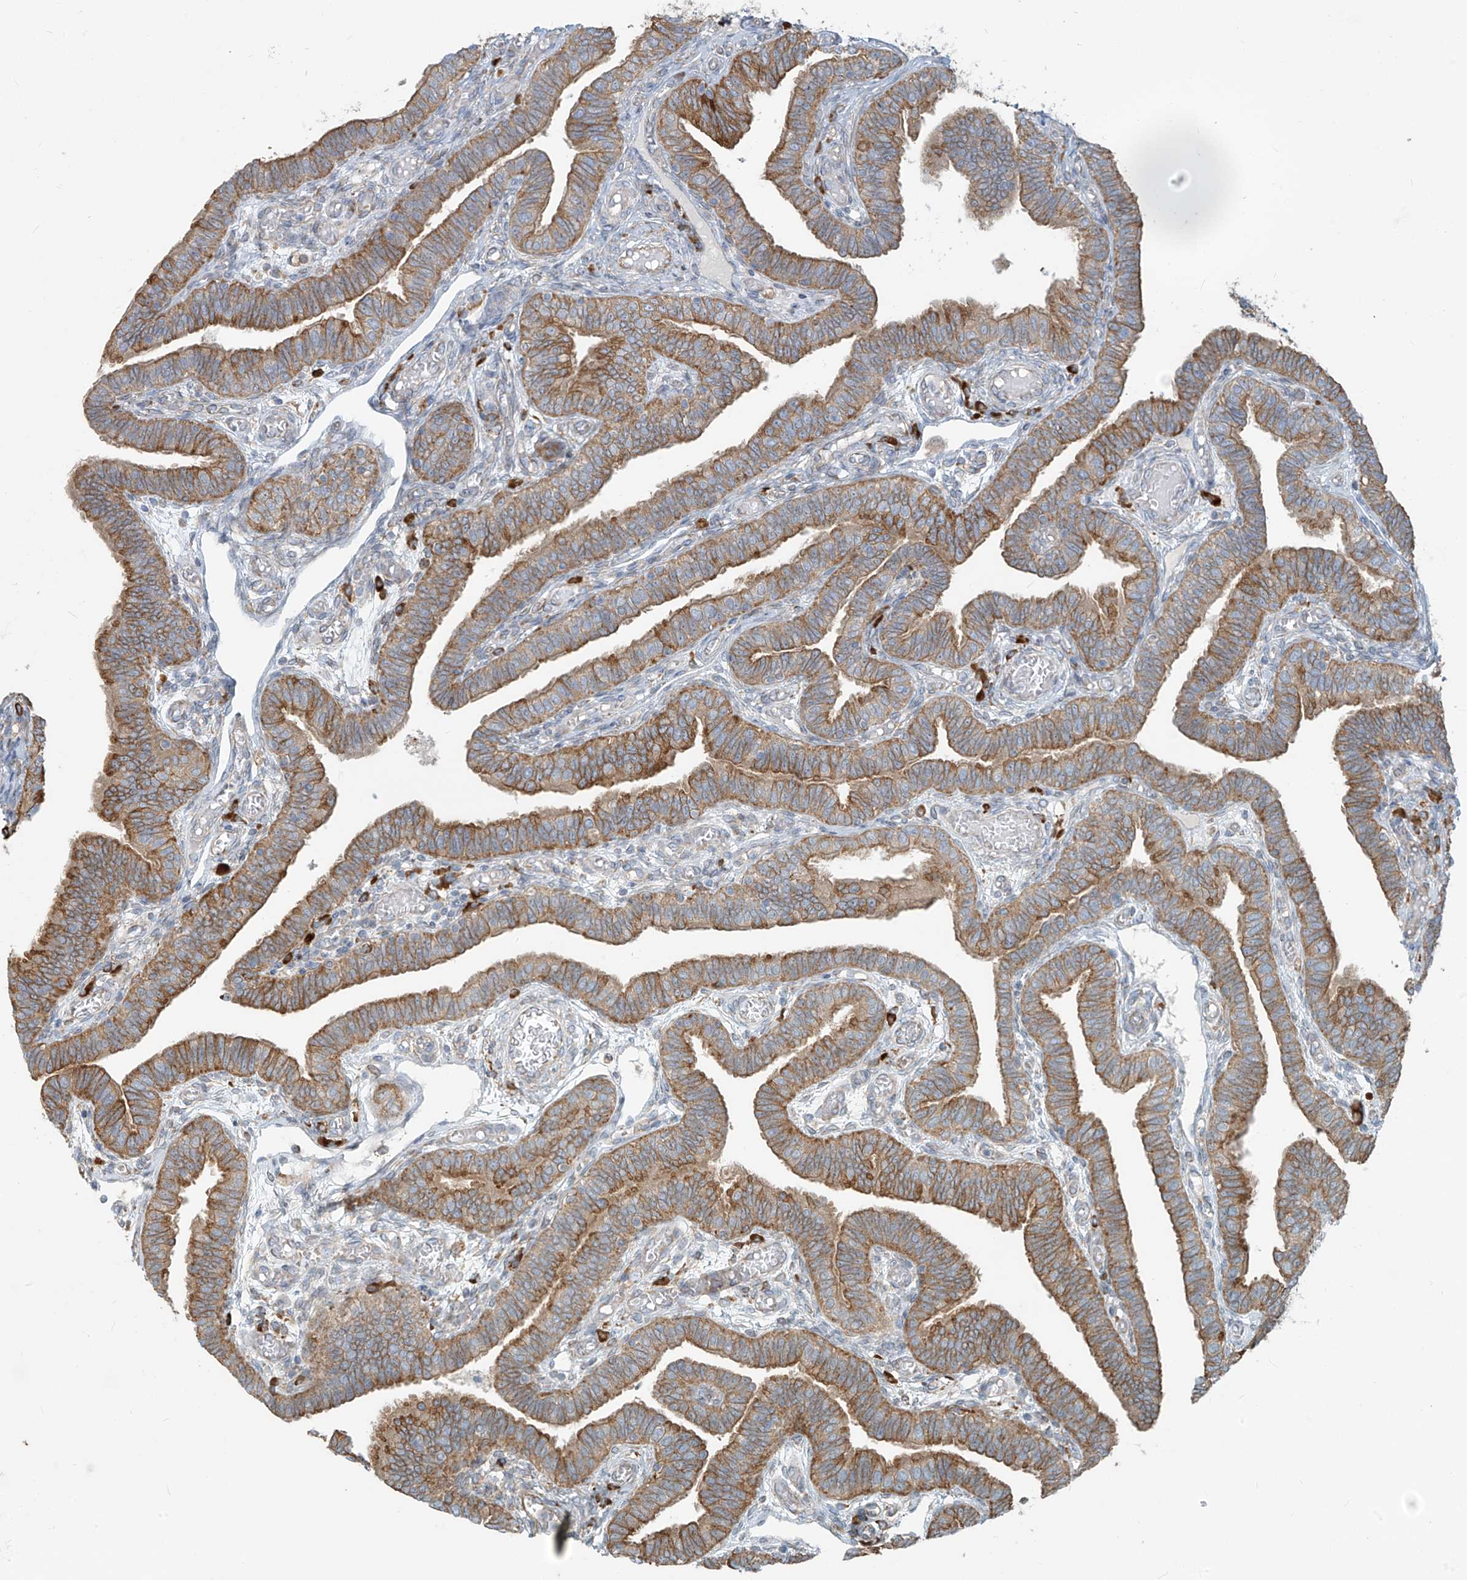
{"staining": {"intensity": "strong", "quantity": ">75%", "location": "cytoplasmic/membranous"}, "tissue": "fallopian tube", "cell_type": "Glandular cells", "image_type": "normal", "snomed": [{"axis": "morphology", "description": "Normal tissue, NOS"}, {"axis": "topography", "description": "Fallopian tube"}], "caption": "Glandular cells exhibit high levels of strong cytoplasmic/membranous positivity in about >75% of cells in unremarkable fallopian tube.", "gene": "KATNIP", "patient": {"sex": "female", "age": 39}}